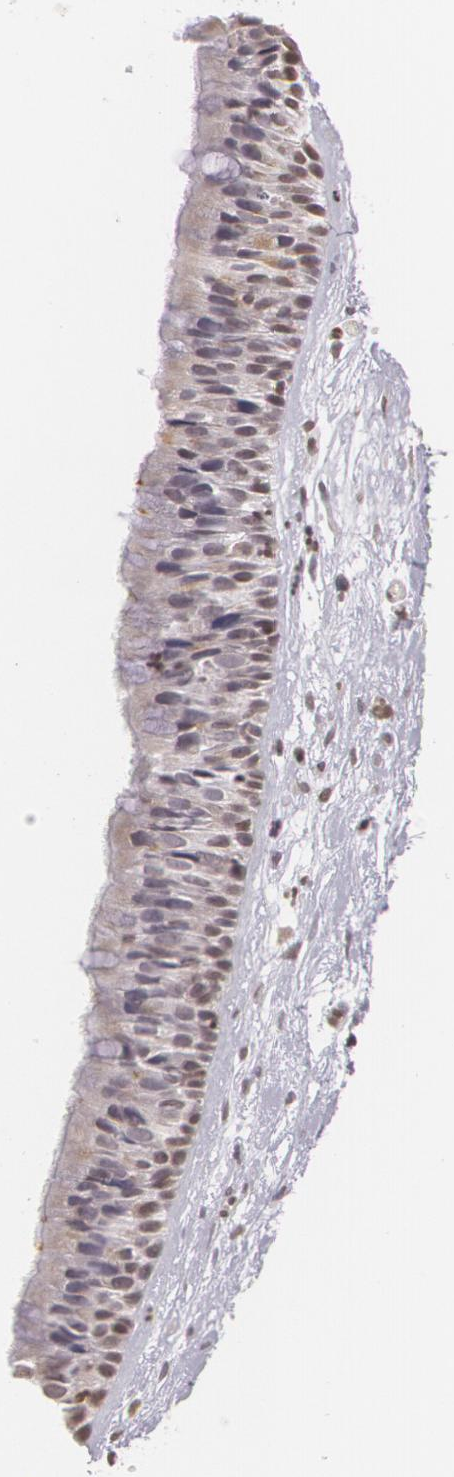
{"staining": {"intensity": "weak", "quantity": "25%-75%", "location": "nuclear"}, "tissue": "nasopharynx", "cell_type": "Respiratory epithelial cells", "image_type": "normal", "snomed": [{"axis": "morphology", "description": "Normal tissue, NOS"}, {"axis": "topography", "description": "Nasopharynx"}], "caption": "A micrograph of nasopharynx stained for a protein shows weak nuclear brown staining in respiratory epithelial cells. The protein of interest is stained brown, and the nuclei are stained in blue (DAB IHC with brightfield microscopy, high magnification).", "gene": "MUC1", "patient": {"sex": "male", "age": 13}}